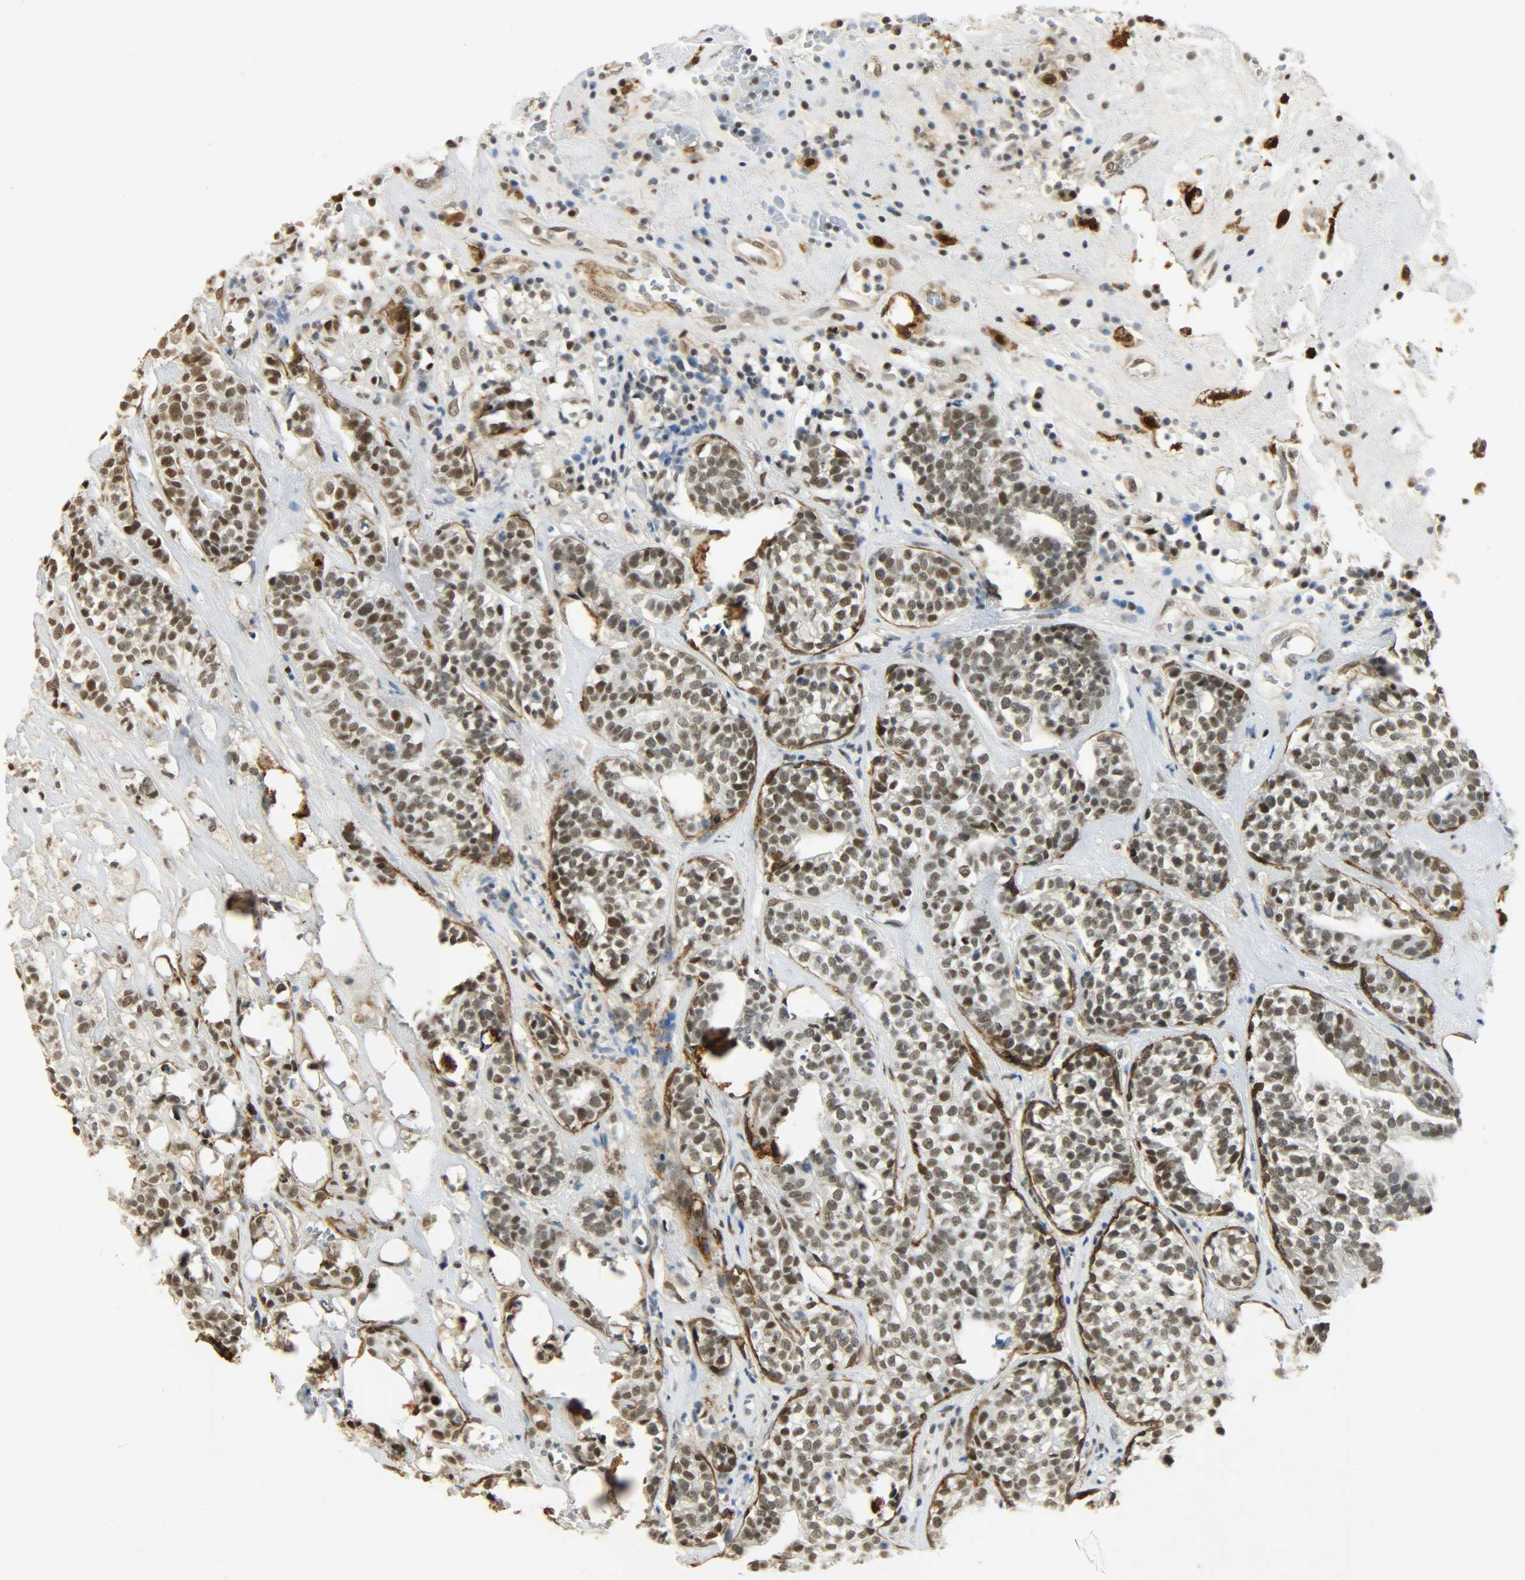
{"staining": {"intensity": "moderate", "quantity": ">75%", "location": "nuclear"}, "tissue": "head and neck cancer", "cell_type": "Tumor cells", "image_type": "cancer", "snomed": [{"axis": "morphology", "description": "Adenocarcinoma, NOS"}, {"axis": "topography", "description": "Salivary gland"}, {"axis": "topography", "description": "Head-Neck"}], "caption": "Immunohistochemical staining of adenocarcinoma (head and neck) demonstrates medium levels of moderate nuclear expression in about >75% of tumor cells.", "gene": "NGFR", "patient": {"sex": "female", "age": 65}}